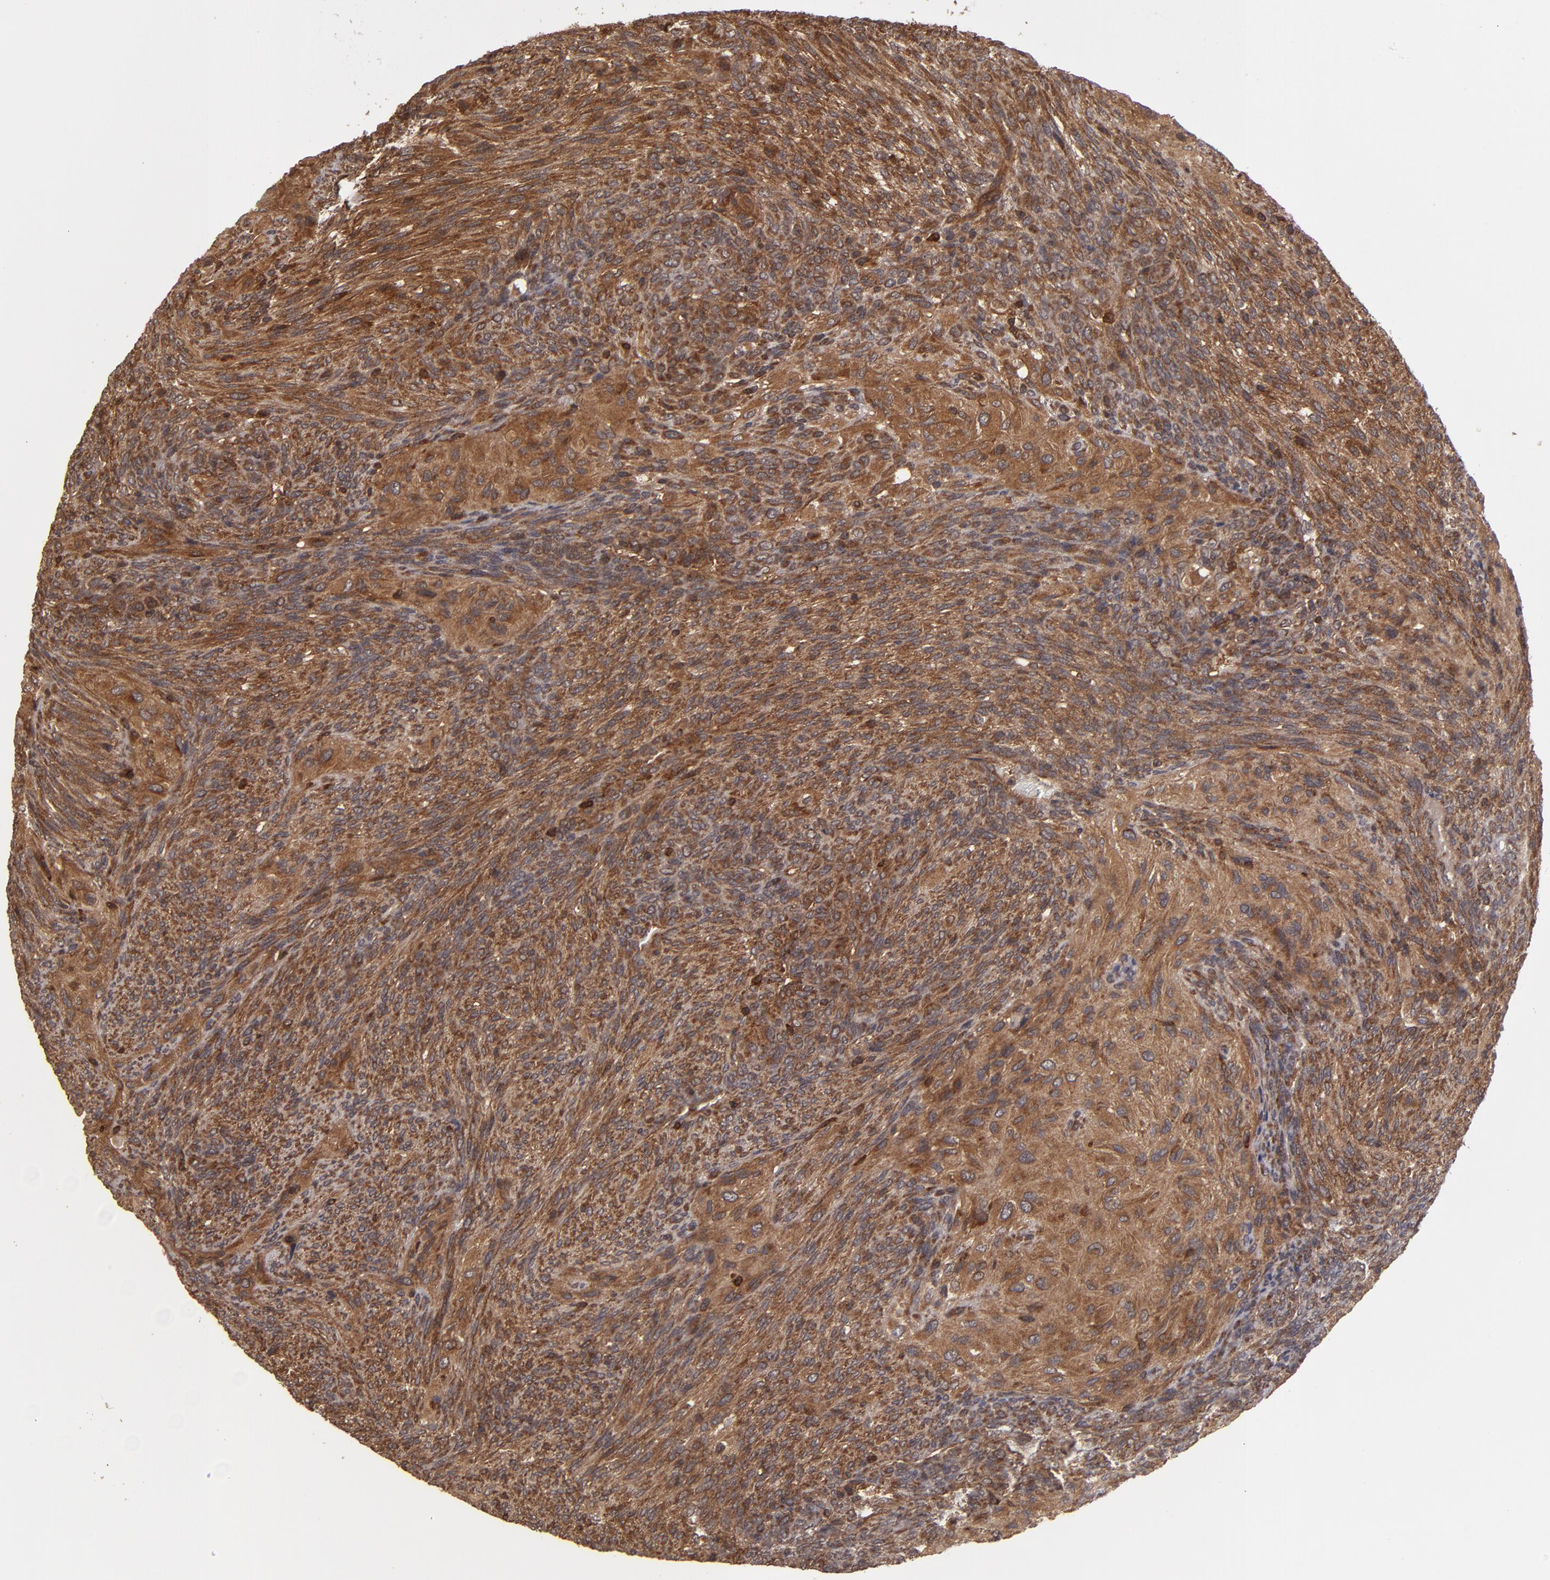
{"staining": {"intensity": "moderate", "quantity": ">75%", "location": "cytoplasmic/membranous"}, "tissue": "glioma", "cell_type": "Tumor cells", "image_type": "cancer", "snomed": [{"axis": "morphology", "description": "Glioma, malignant, High grade"}, {"axis": "topography", "description": "Cerebral cortex"}], "caption": "Immunohistochemistry (DAB (3,3'-diaminobenzidine)) staining of high-grade glioma (malignant) demonstrates moderate cytoplasmic/membranous protein expression in approximately >75% of tumor cells. (Stains: DAB in brown, nuclei in blue, Microscopy: brightfield microscopy at high magnification).", "gene": "RPS6KA6", "patient": {"sex": "female", "age": 55}}